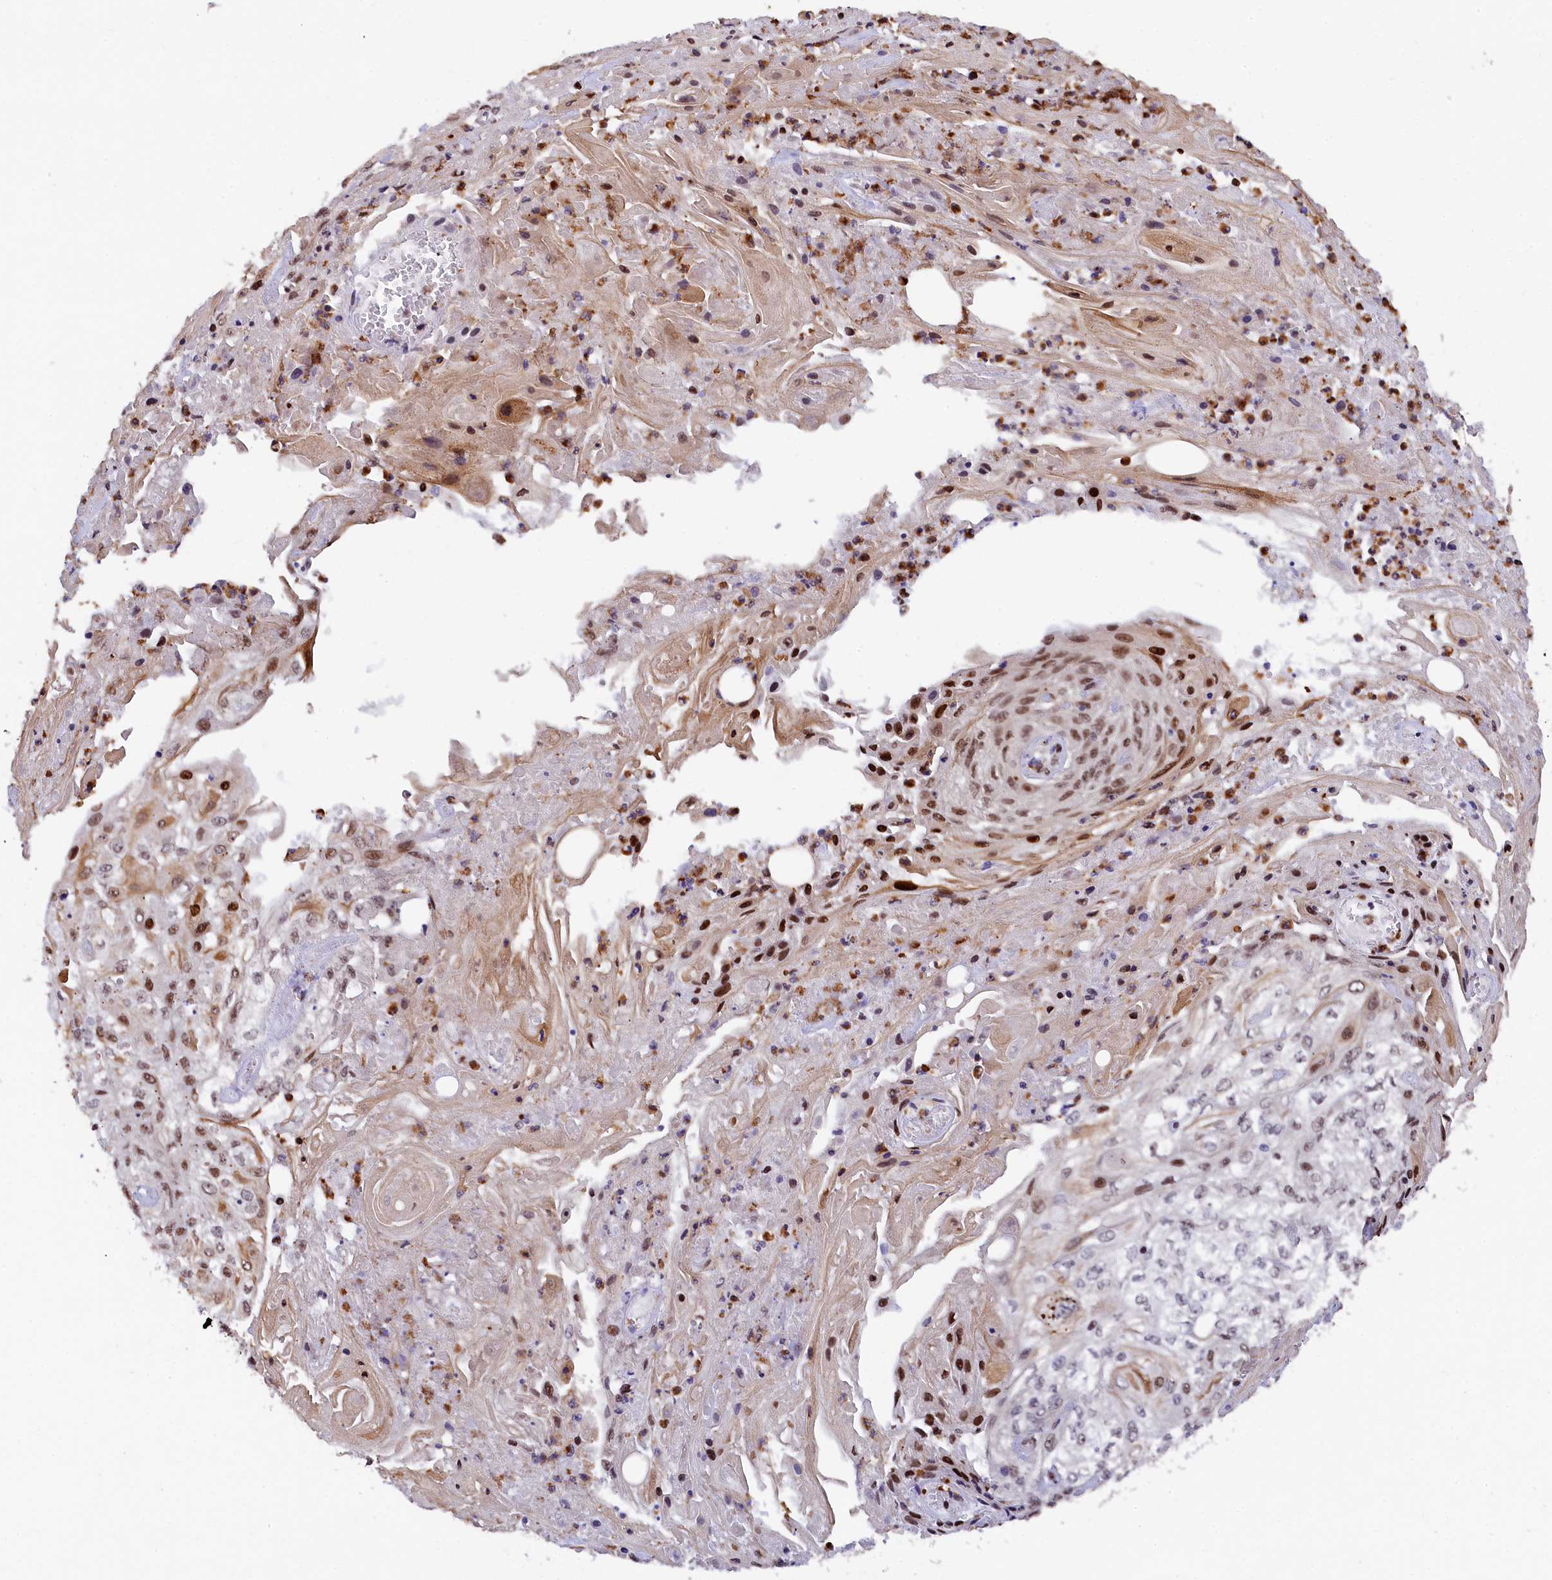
{"staining": {"intensity": "strong", "quantity": "25%-75%", "location": "nuclear"}, "tissue": "skin cancer", "cell_type": "Tumor cells", "image_type": "cancer", "snomed": [{"axis": "morphology", "description": "Squamous cell carcinoma, NOS"}, {"axis": "morphology", "description": "Squamous cell carcinoma, metastatic, NOS"}, {"axis": "topography", "description": "Skin"}, {"axis": "topography", "description": "Lymph node"}], "caption": "A high-resolution micrograph shows IHC staining of skin cancer, which reveals strong nuclear expression in approximately 25%-75% of tumor cells. The protein is stained brown, and the nuclei are stained in blue (DAB IHC with brightfield microscopy, high magnification).", "gene": "ADIG", "patient": {"sex": "male", "age": 75}}